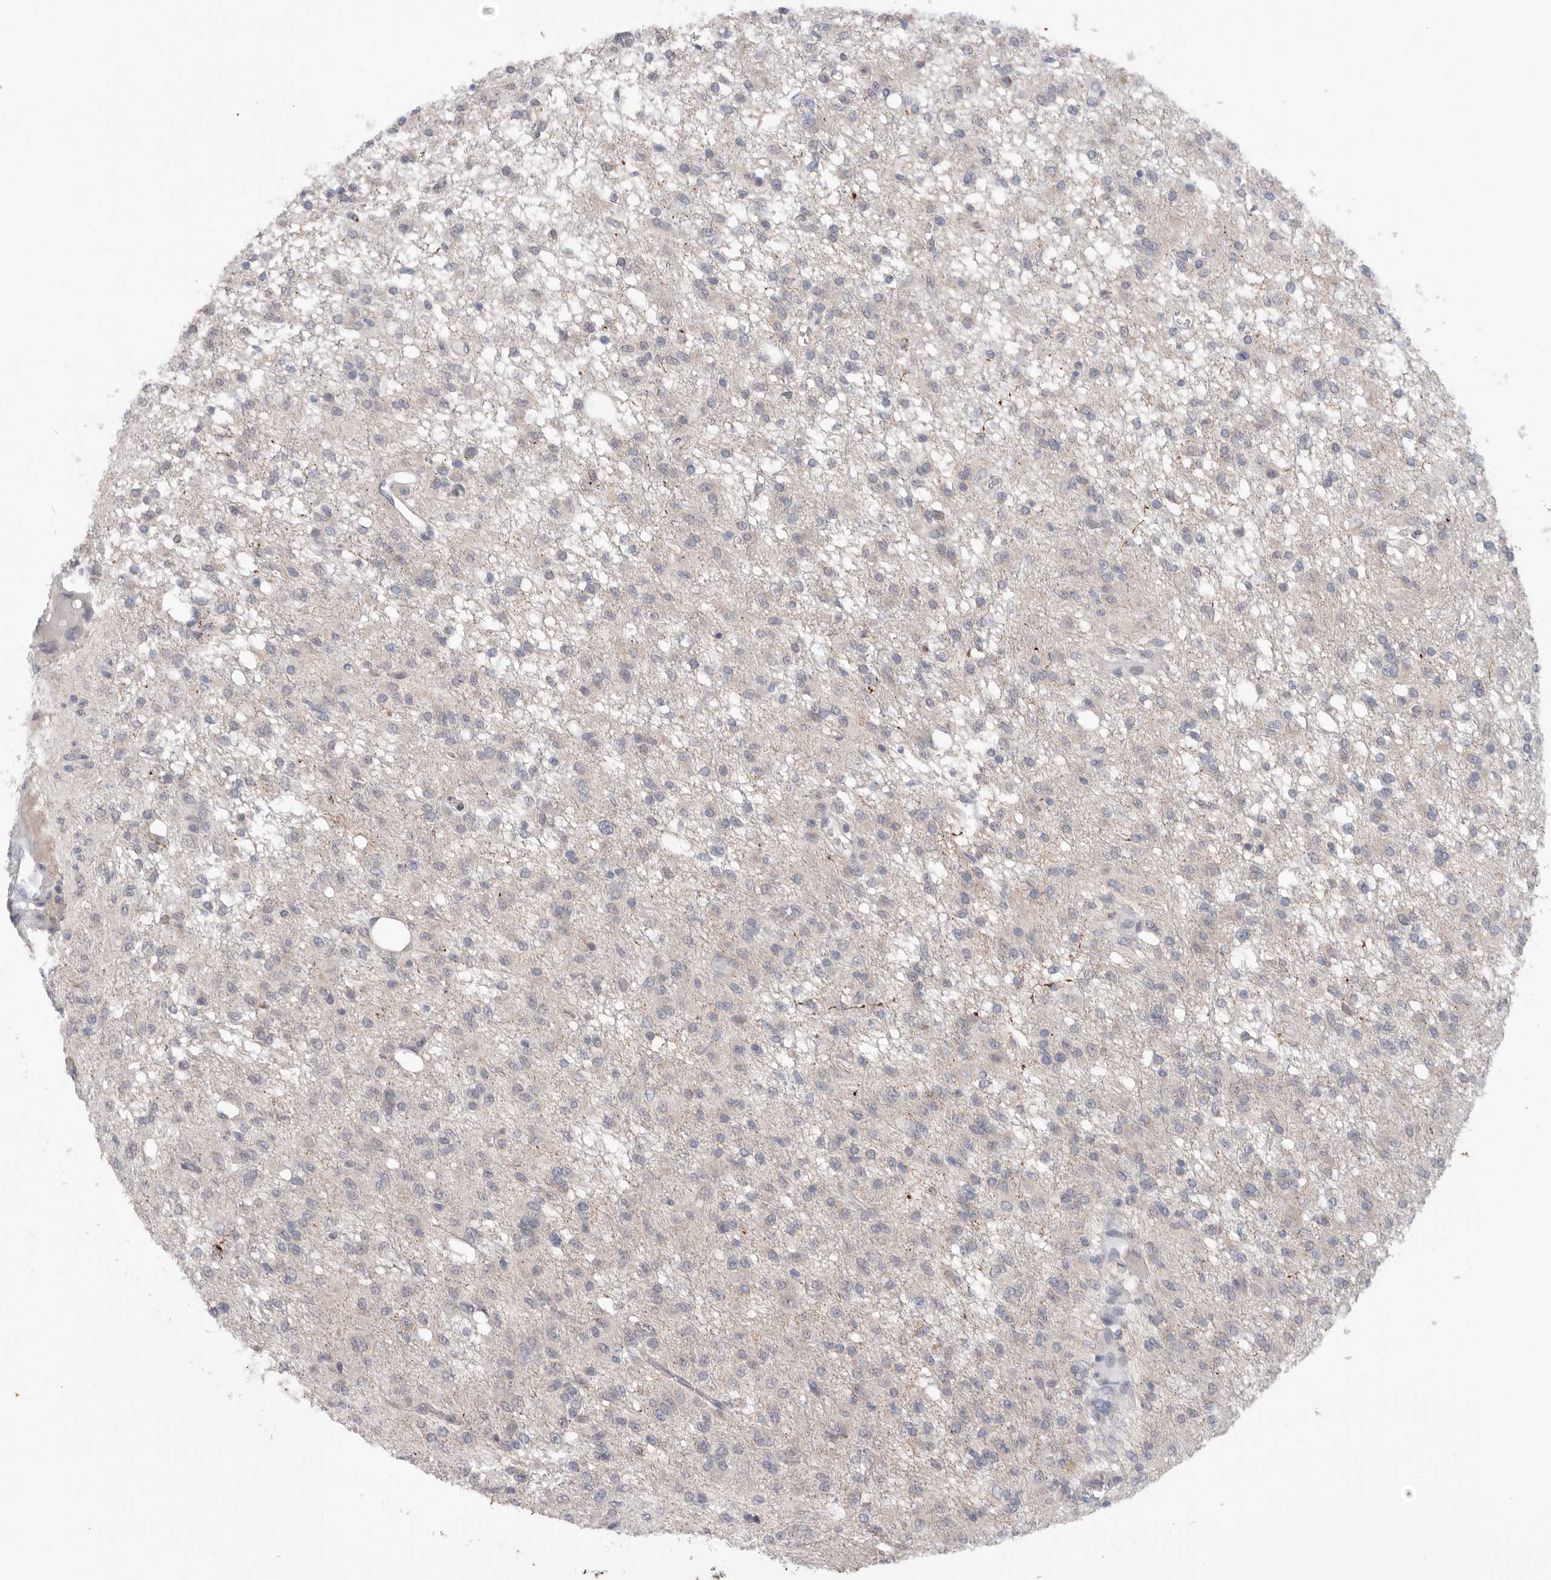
{"staining": {"intensity": "negative", "quantity": "none", "location": "none"}, "tissue": "glioma", "cell_type": "Tumor cells", "image_type": "cancer", "snomed": [{"axis": "morphology", "description": "Glioma, malignant, High grade"}, {"axis": "topography", "description": "Brain"}], "caption": "Immunohistochemical staining of human glioma demonstrates no significant staining in tumor cells. Nuclei are stained in blue.", "gene": "MTFR1L", "patient": {"sex": "female", "age": 59}}